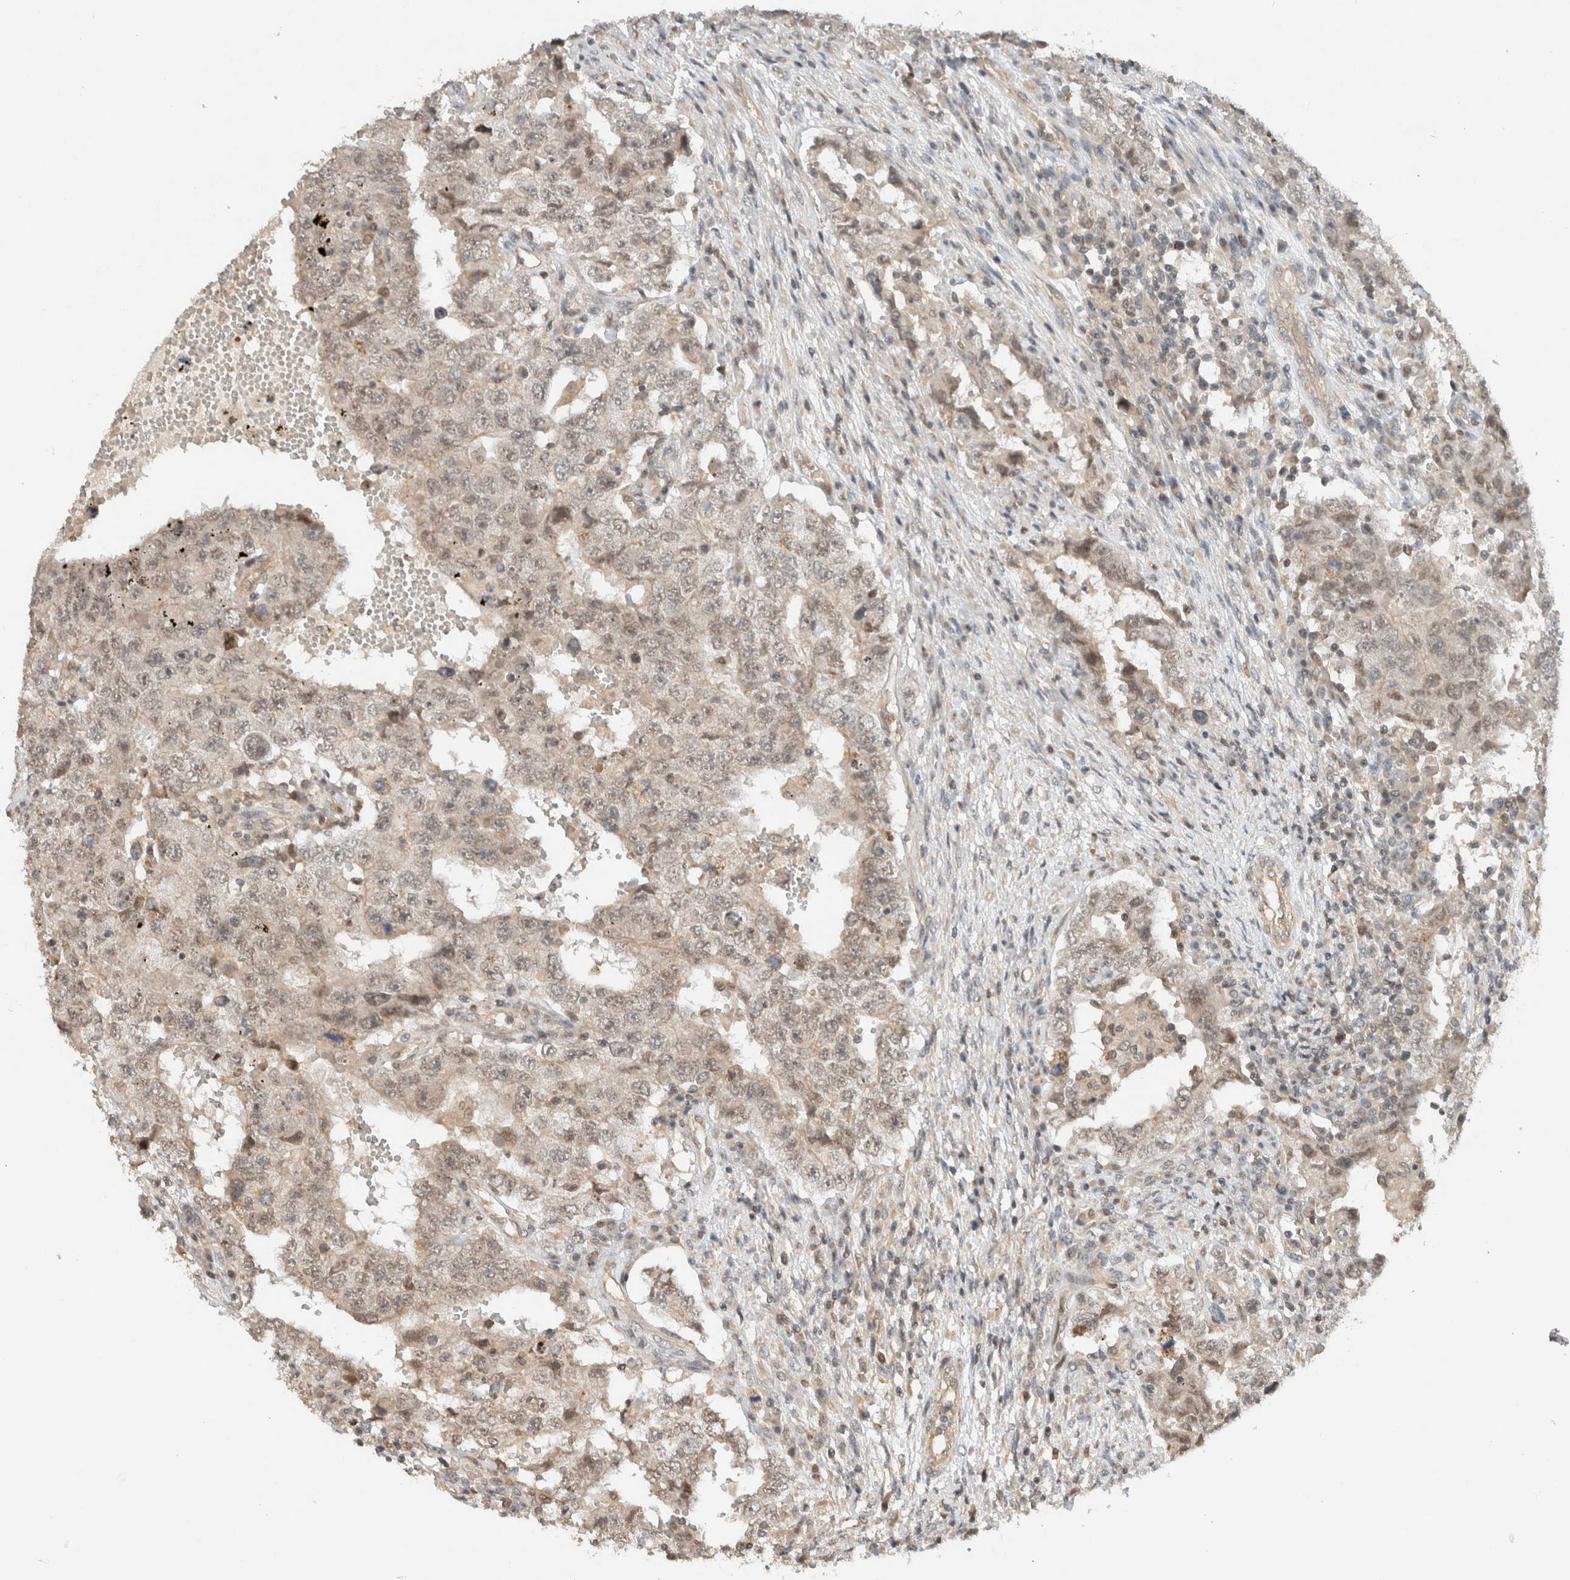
{"staining": {"intensity": "weak", "quantity": ">75%", "location": "nuclear"}, "tissue": "testis cancer", "cell_type": "Tumor cells", "image_type": "cancer", "snomed": [{"axis": "morphology", "description": "Carcinoma, Embryonal, NOS"}, {"axis": "topography", "description": "Testis"}], "caption": "Testis cancer (embryonal carcinoma) was stained to show a protein in brown. There is low levels of weak nuclear expression in about >75% of tumor cells.", "gene": "CAAP1", "patient": {"sex": "male", "age": 26}}